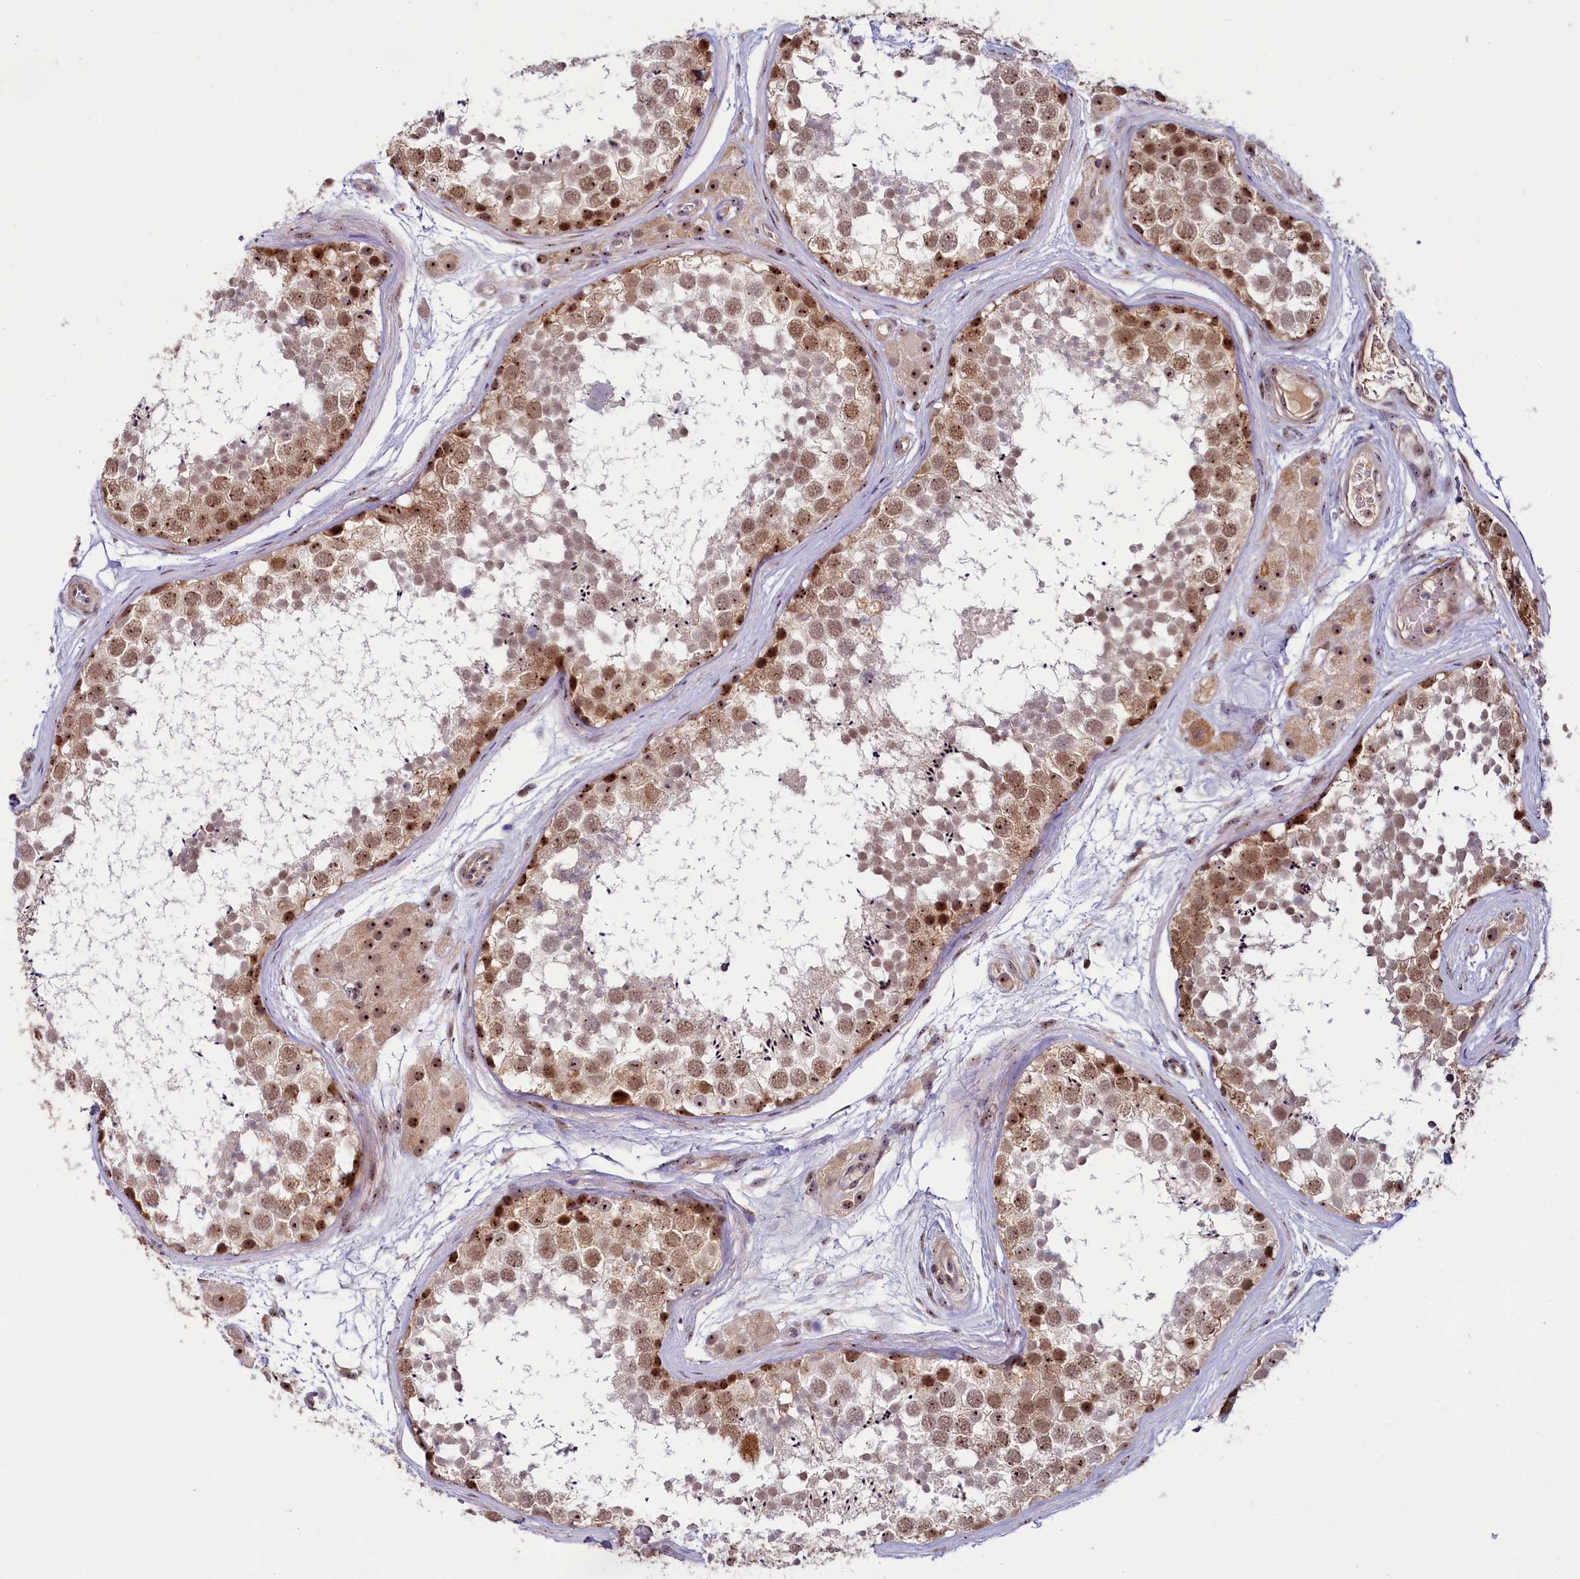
{"staining": {"intensity": "strong", "quantity": ">75%", "location": "nuclear"}, "tissue": "testis", "cell_type": "Cells in seminiferous ducts", "image_type": "normal", "snomed": [{"axis": "morphology", "description": "Normal tissue, NOS"}, {"axis": "topography", "description": "Testis"}], "caption": "Immunohistochemistry staining of unremarkable testis, which displays high levels of strong nuclear staining in approximately >75% of cells in seminiferous ducts indicating strong nuclear protein positivity. The staining was performed using DAB (brown) for protein detection and nuclei were counterstained in hematoxylin (blue).", "gene": "TCOF1", "patient": {"sex": "male", "age": 56}}